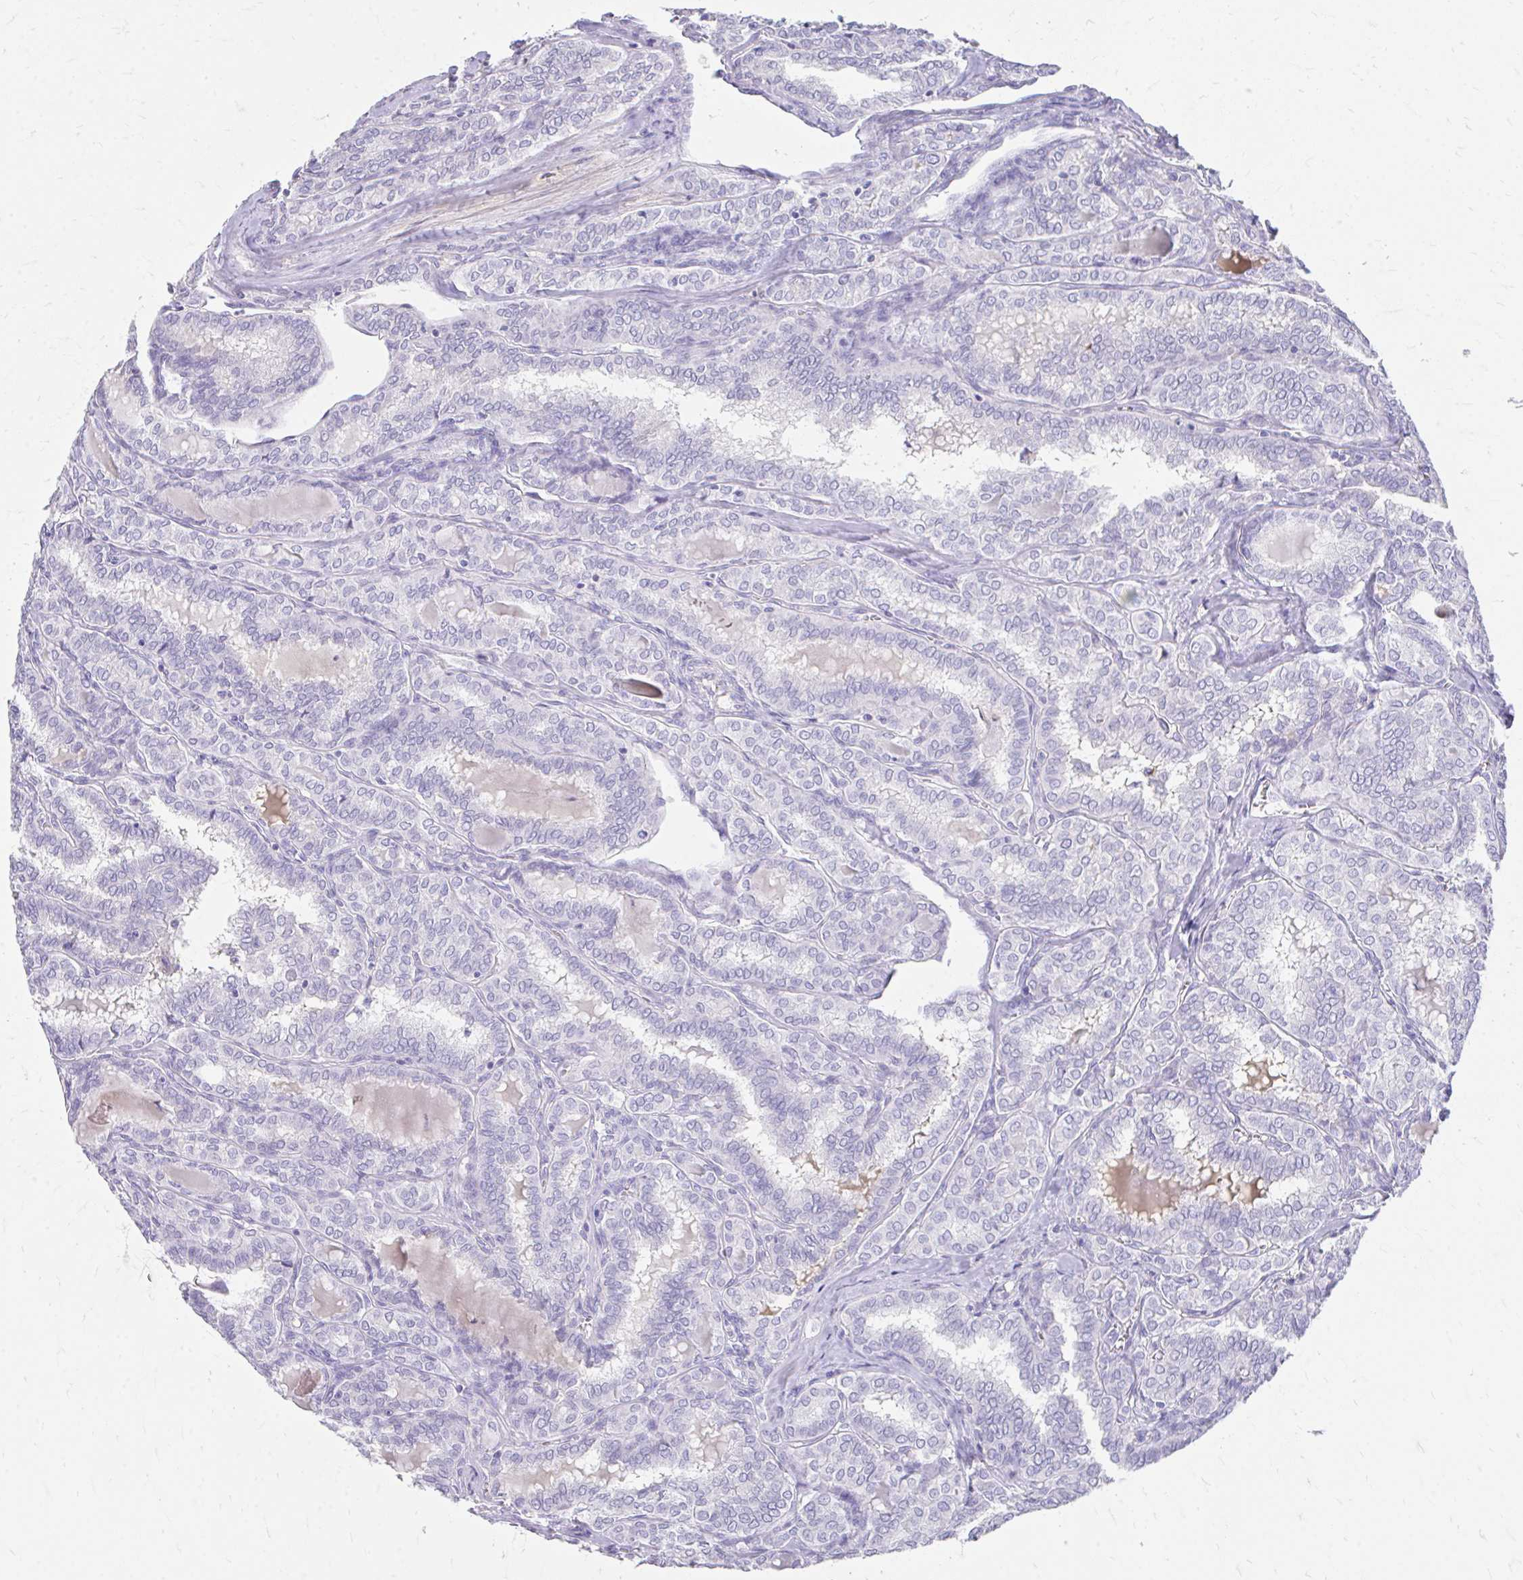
{"staining": {"intensity": "negative", "quantity": "none", "location": "none"}, "tissue": "thyroid cancer", "cell_type": "Tumor cells", "image_type": "cancer", "snomed": [{"axis": "morphology", "description": "Papillary adenocarcinoma, NOS"}, {"axis": "topography", "description": "Thyroid gland"}], "caption": "This is an immunohistochemistry (IHC) photomicrograph of human thyroid papillary adenocarcinoma. There is no staining in tumor cells.", "gene": "CFH", "patient": {"sex": "female", "age": 30}}